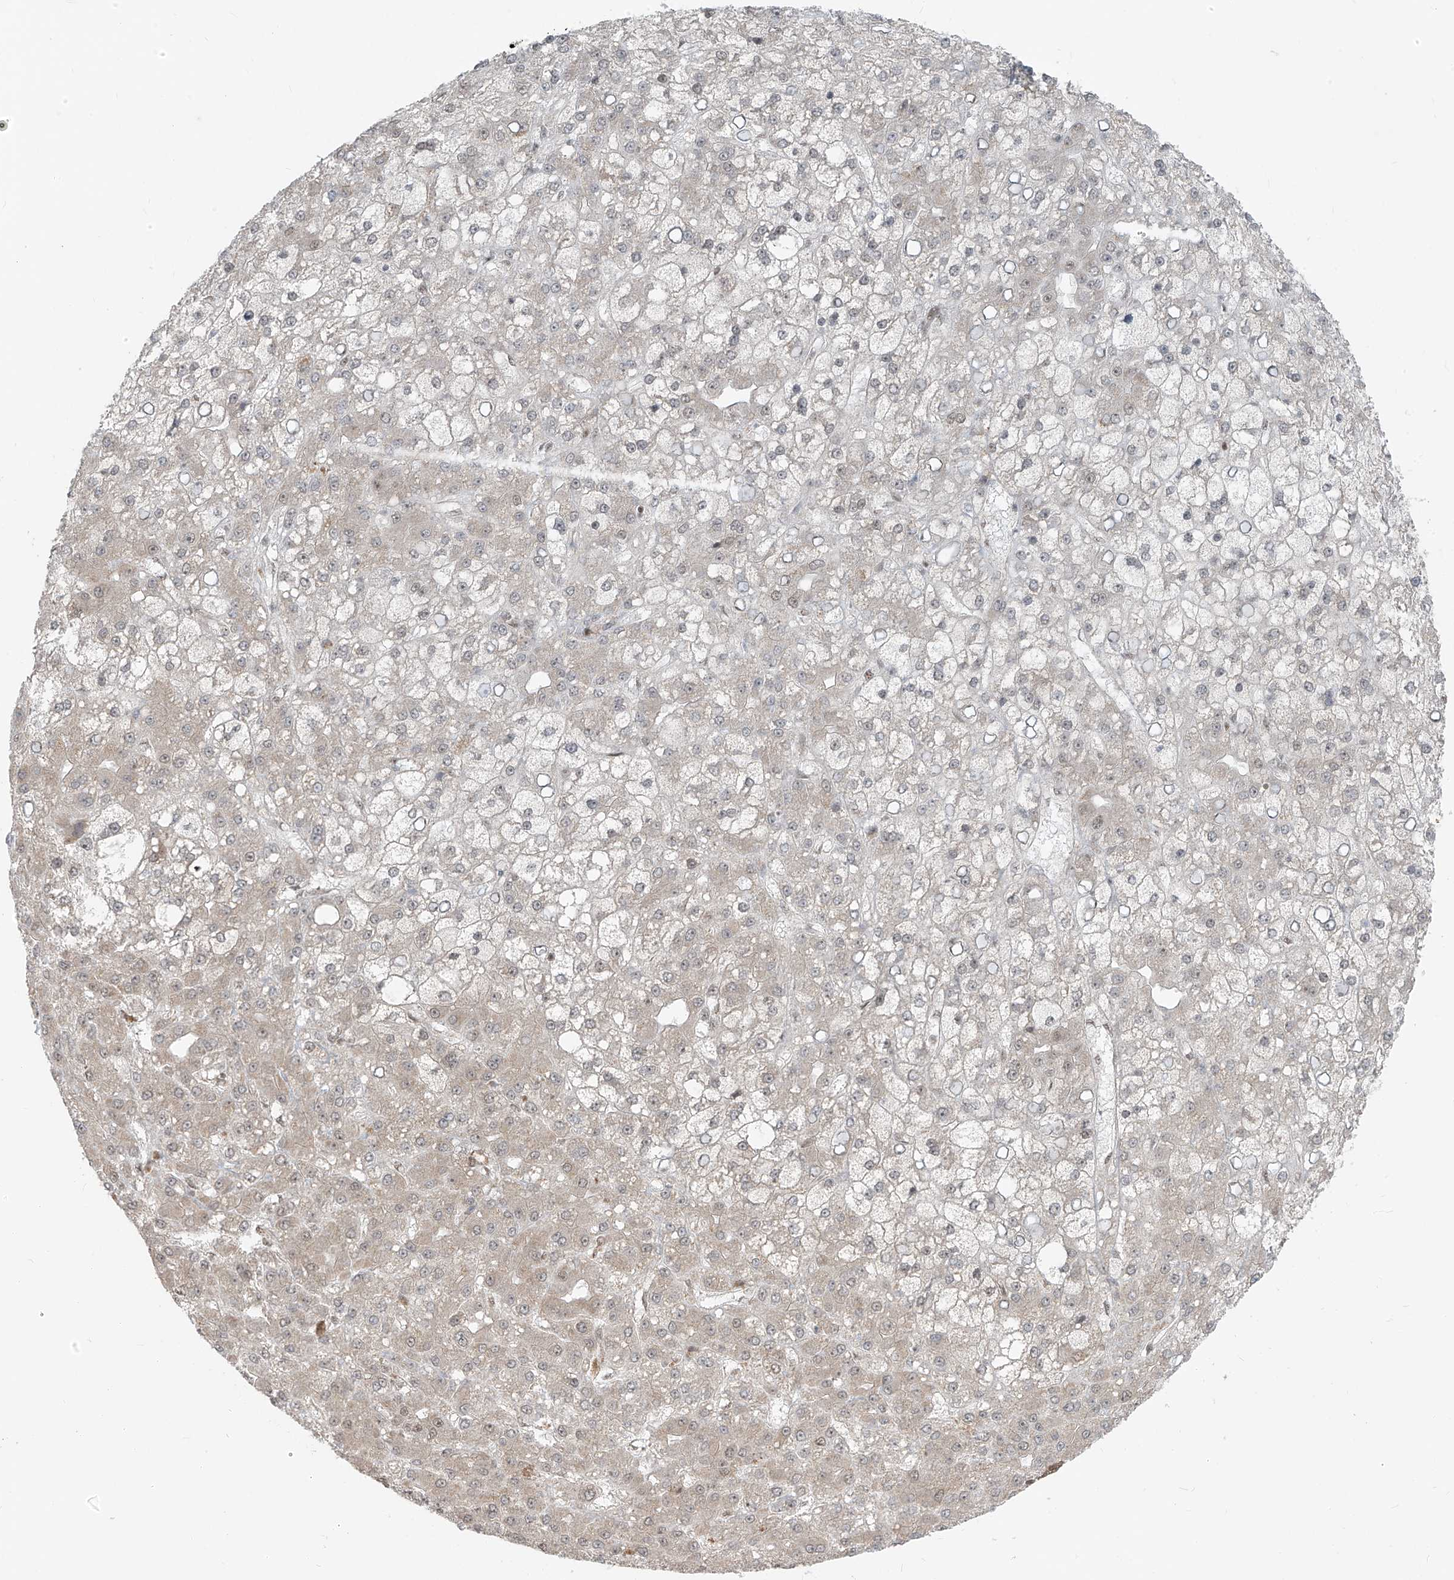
{"staining": {"intensity": "negative", "quantity": "none", "location": "none"}, "tissue": "liver cancer", "cell_type": "Tumor cells", "image_type": "cancer", "snomed": [{"axis": "morphology", "description": "Carcinoma, Hepatocellular, NOS"}, {"axis": "topography", "description": "Liver"}], "caption": "IHC micrograph of human liver hepatocellular carcinoma stained for a protein (brown), which displays no positivity in tumor cells.", "gene": "ARHGEF3", "patient": {"sex": "male", "age": 67}}